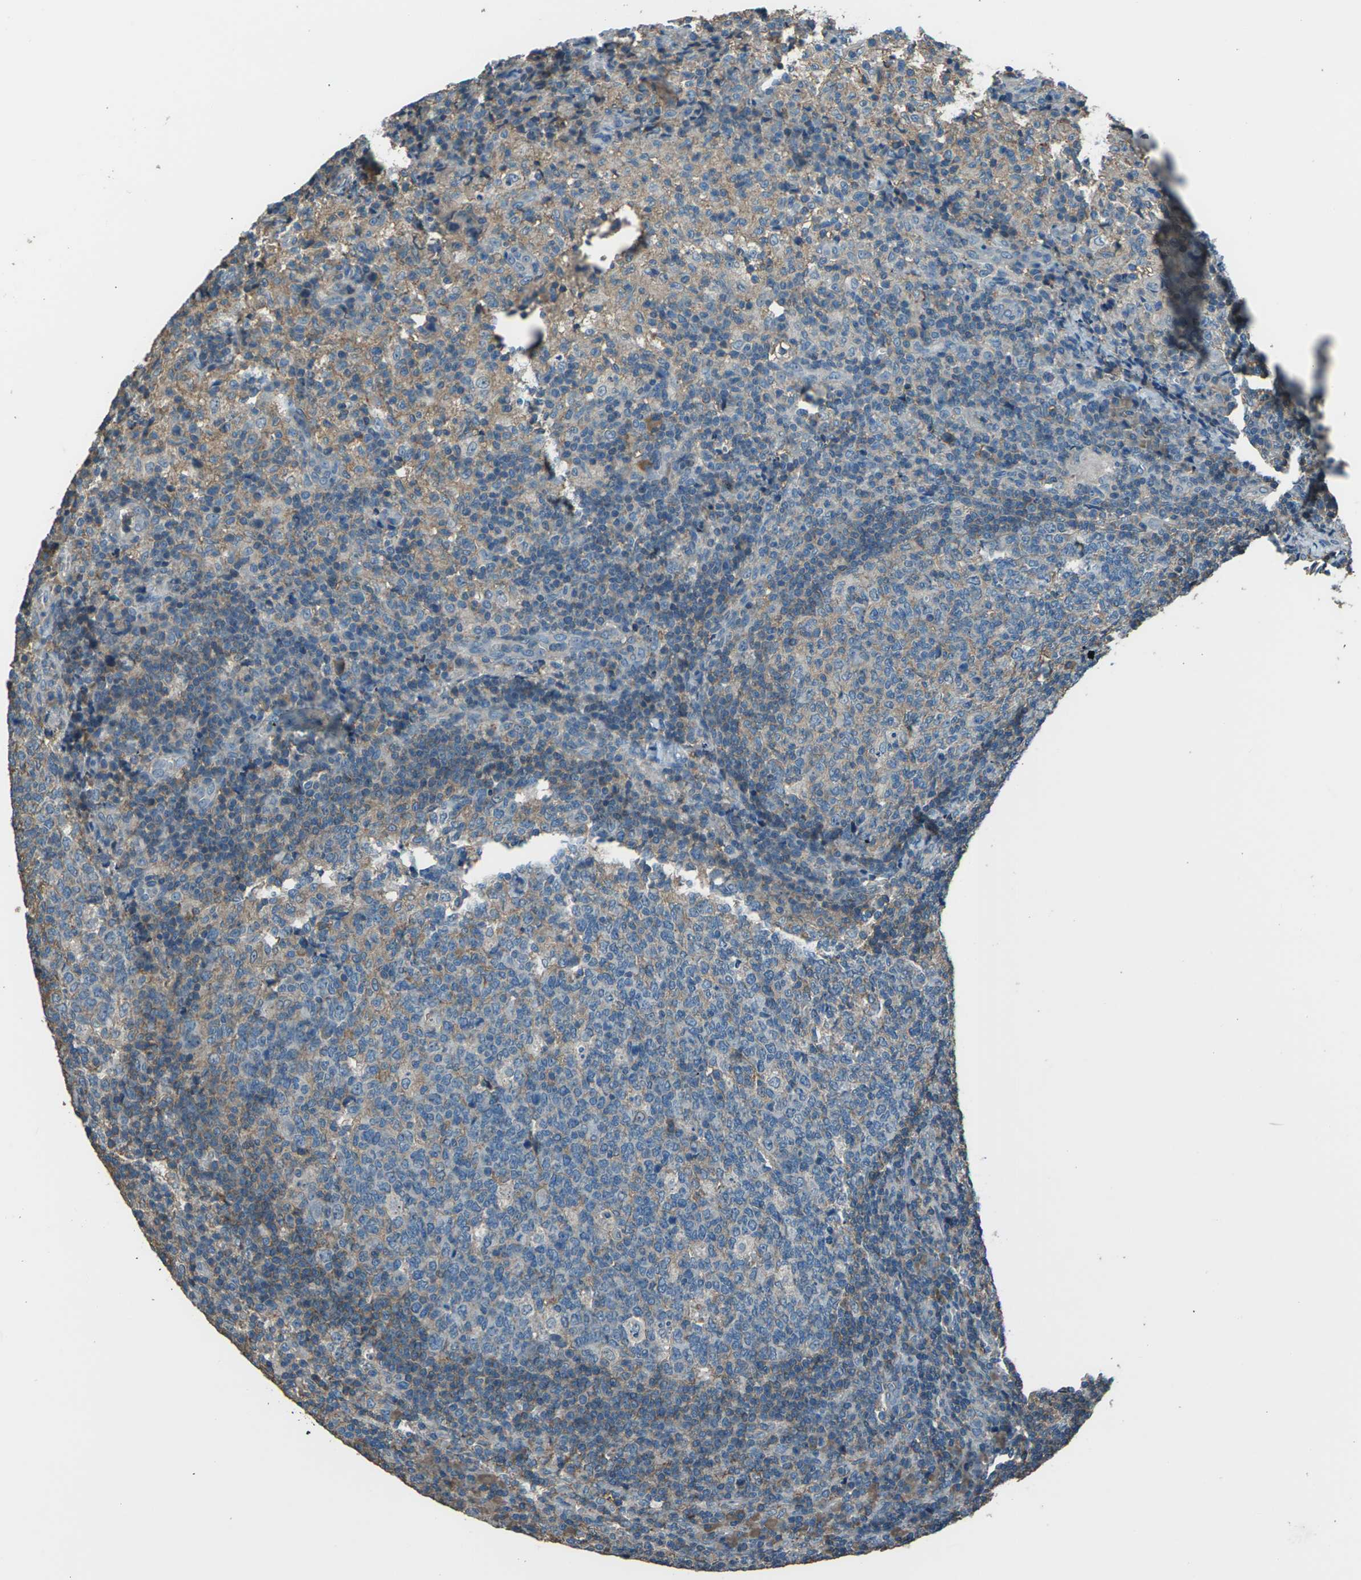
{"staining": {"intensity": "weak", "quantity": ">75%", "location": "cytoplasmic/membranous"}, "tissue": "lymph node", "cell_type": "Germinal center cells", "image_type": "normal", "snomed": [{"axis": "morphology", "description": "Normal tissue, NOS"}, {"axis": "morphology", "description": "Inflammation, NOS"}, {"axis": "topography", "description": "Lymph node"}], "caption": "DAB immunohistochemical staining of benign lymph node demonstrates weak cytoplasmic/membranous protein positivity in approximately >75% of germinal center cells.", "gene": "CMTM4", "patient": {"sex": "male", "age": 55}}